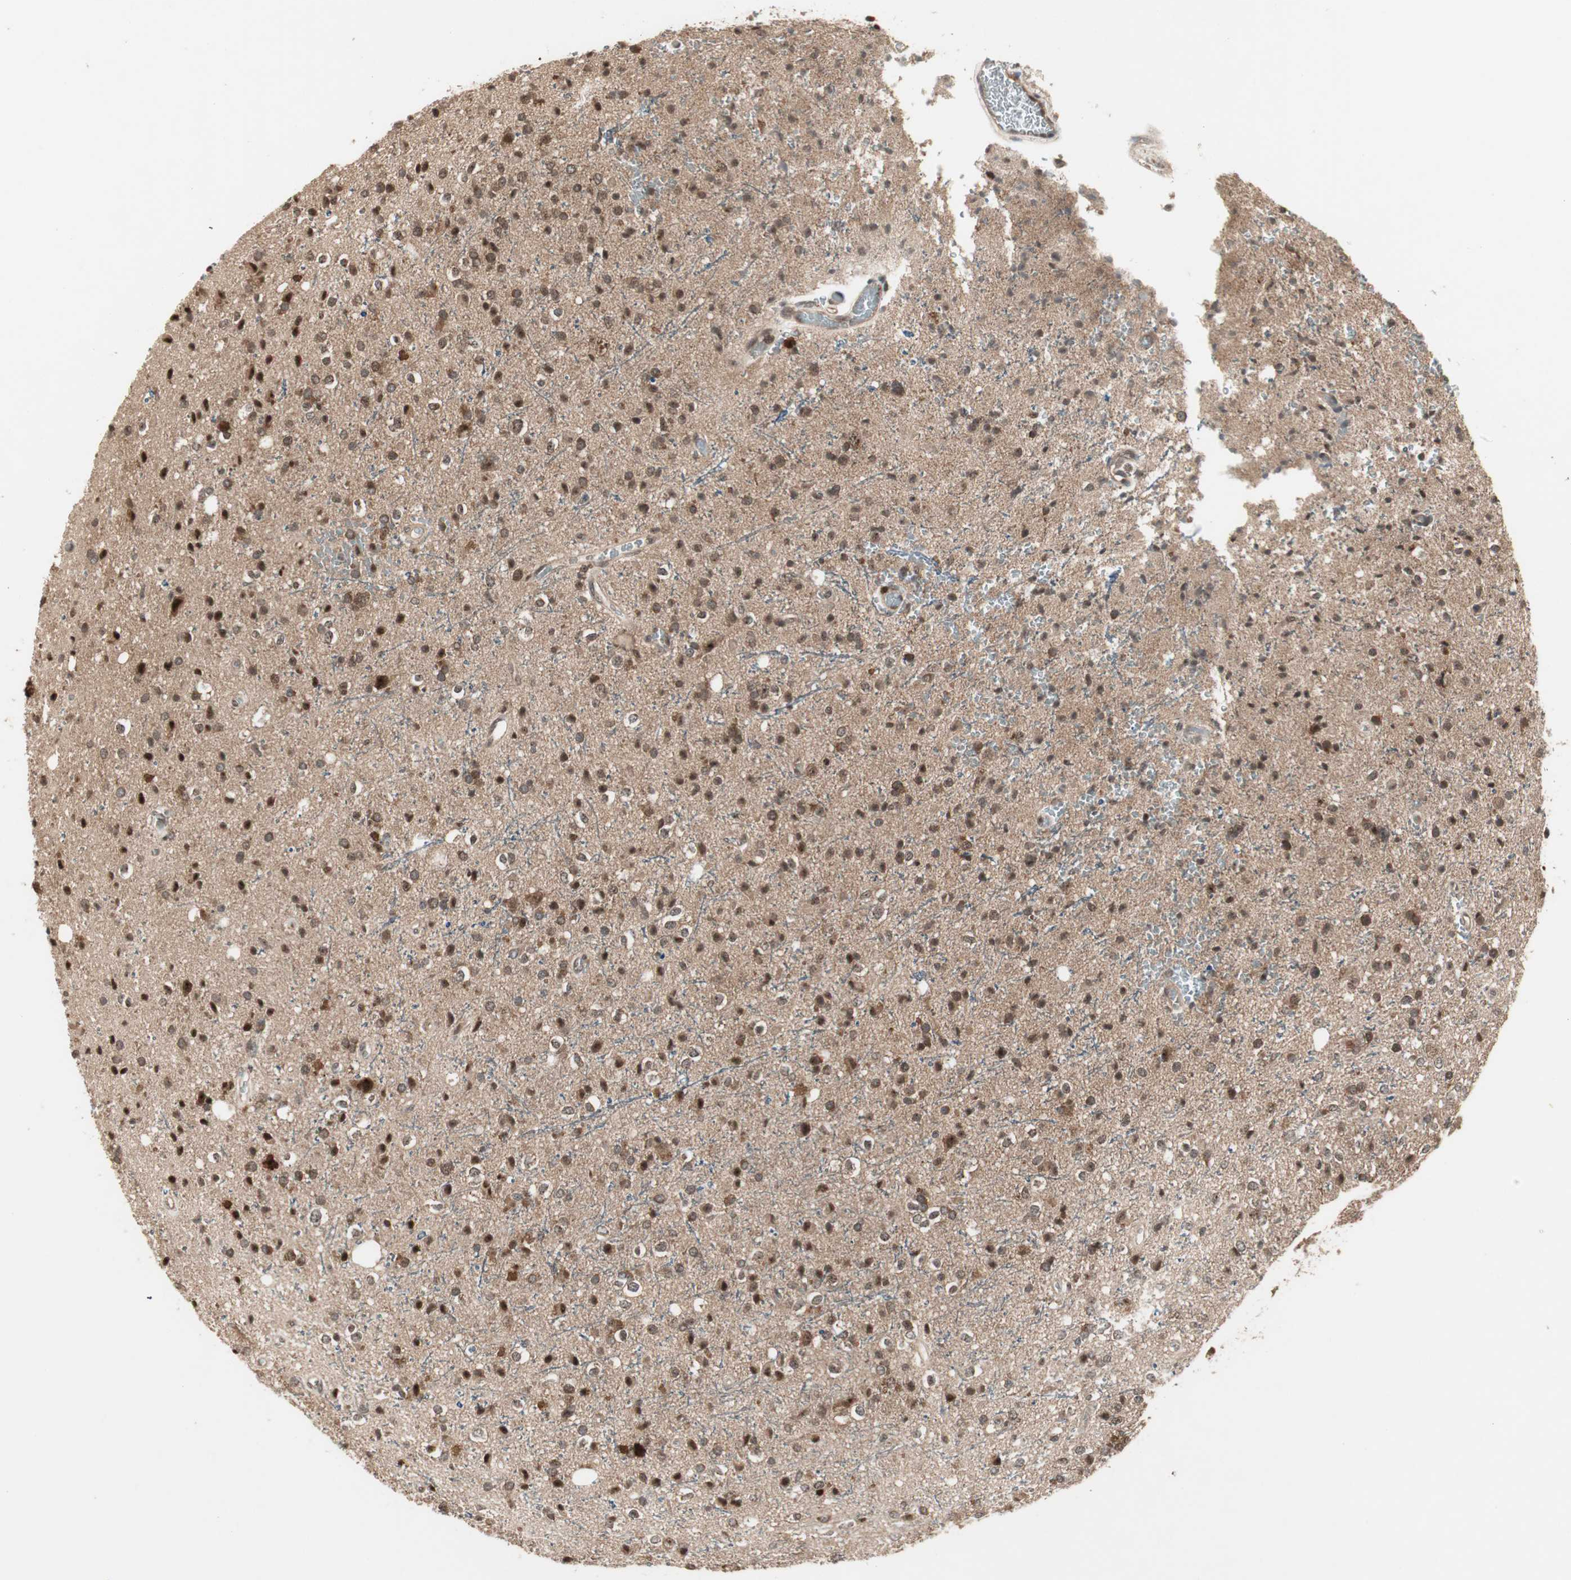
{"staining": {"intensity": "moderate", "quantity": ">75%", "location": "cytoplasmic/membranous,nuclear"}, "tissue": "glioma", "cell_type": "Tumor cells", "image_type": "cancer", "snomed": [{"axis": "morphology", "description": "Glioma, malignant, High grade"}, {"axis": "topography", "description": "Brain"}], "caption": "Protein staining of glioma tissue exhibits moderate cytoplasmic/membranous and nuclear positivity in approximately >75% of tumor cells.", "gene": "CSNK2B", "patient": {"sex": "male", "age": 47}}